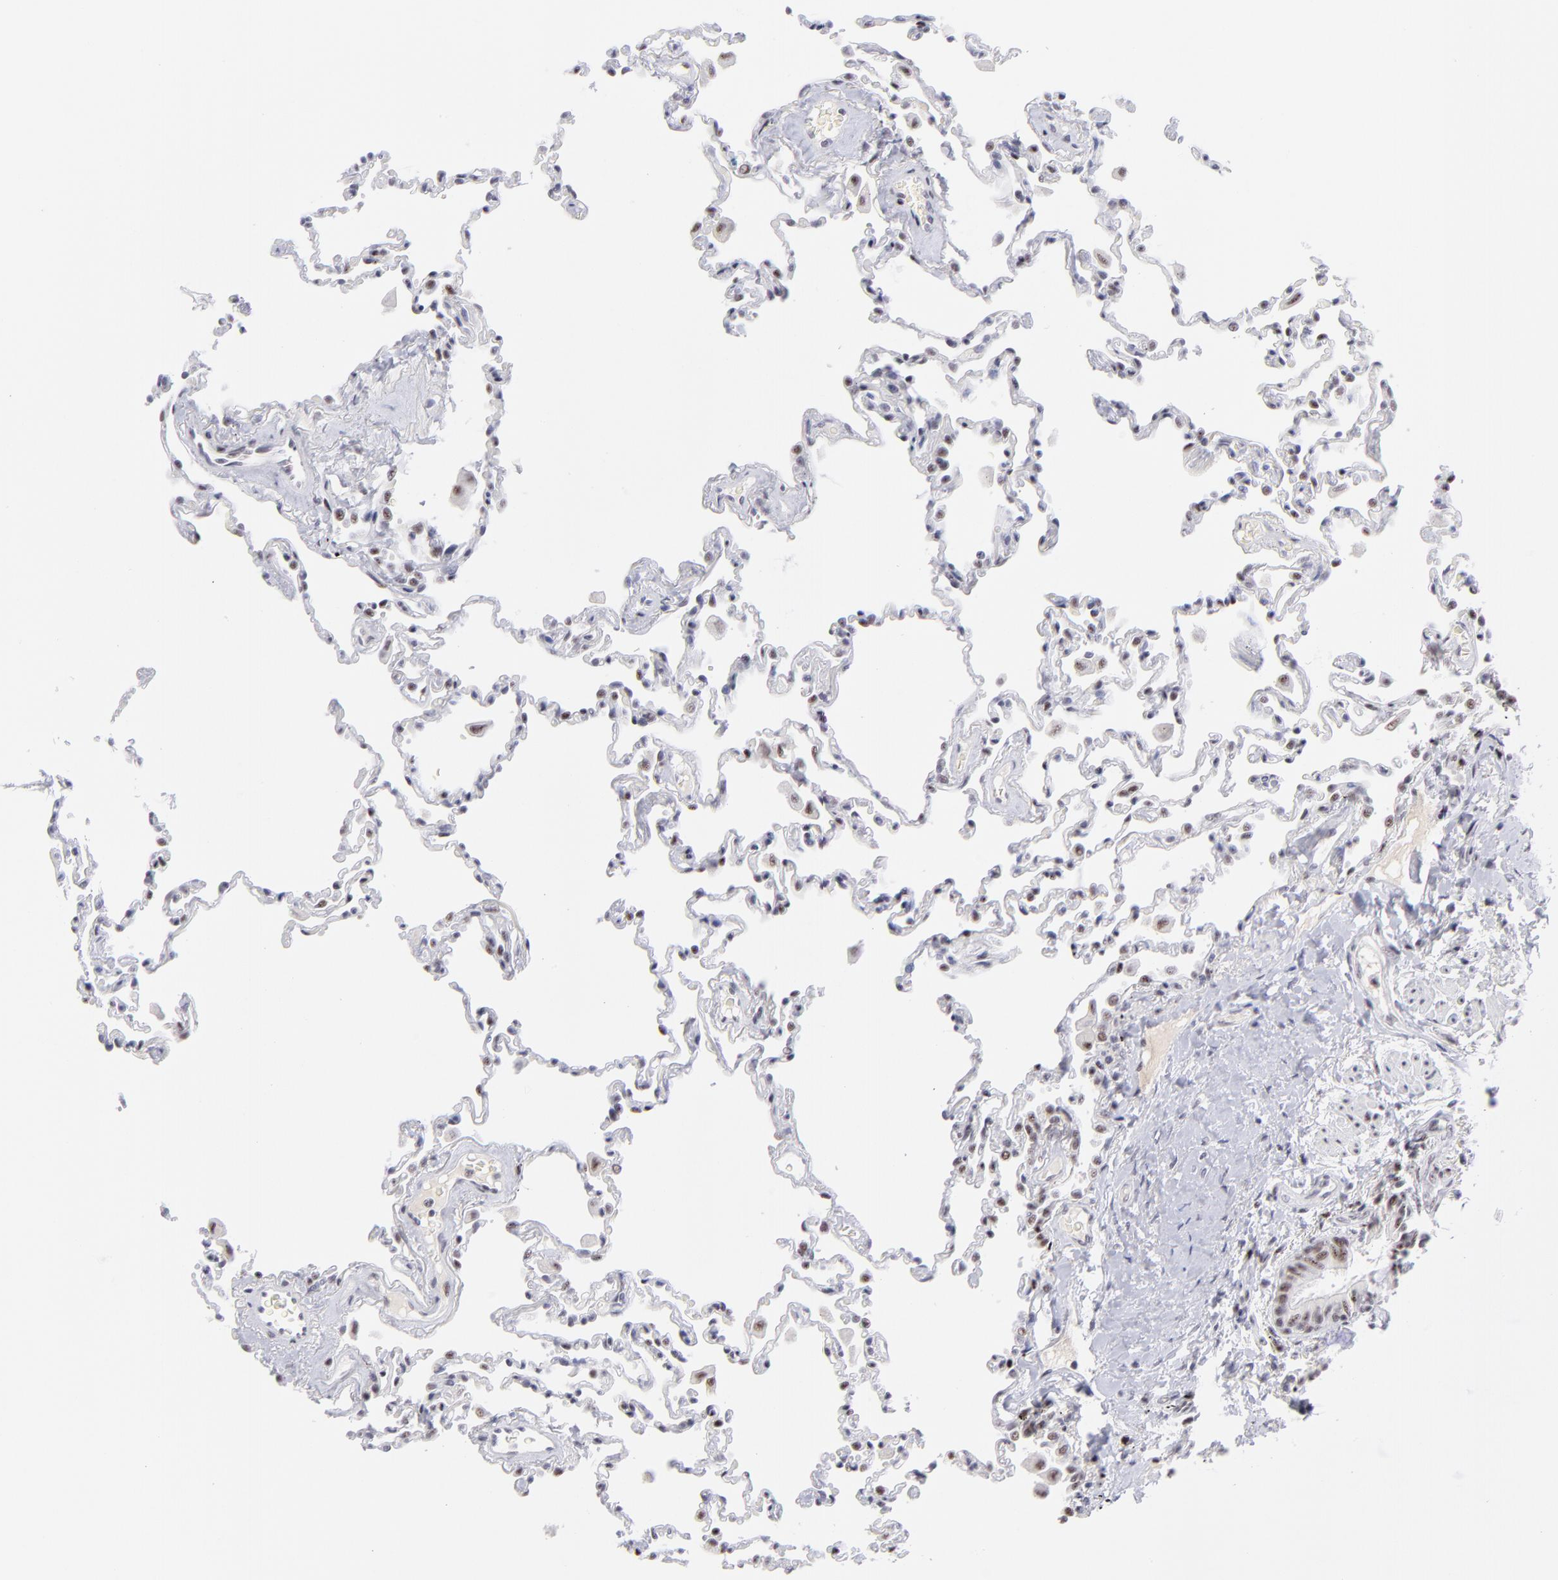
{"staining": {"intensity": "moderate", "quantity": "25%-75%", "location": "nuclear"}, "tissue": "lung", "cell_type": "Alveolar cells", "image_type": "normal", "snomed": [{"axis": "morphology", "description": "Normal tissue, NOS"}, {"axis": "topography", "description": "Lung"}], "caption": "This micrograph exhibits unremarkable lung stained with immunohistochemistry to label a protein in brown. The nuclear of alveolar cells show moderate positivity for the protein. Nuclei are counter-stained blue.", "gene": "CDC25C", "patient": {"sex": "male", "age": 59}}